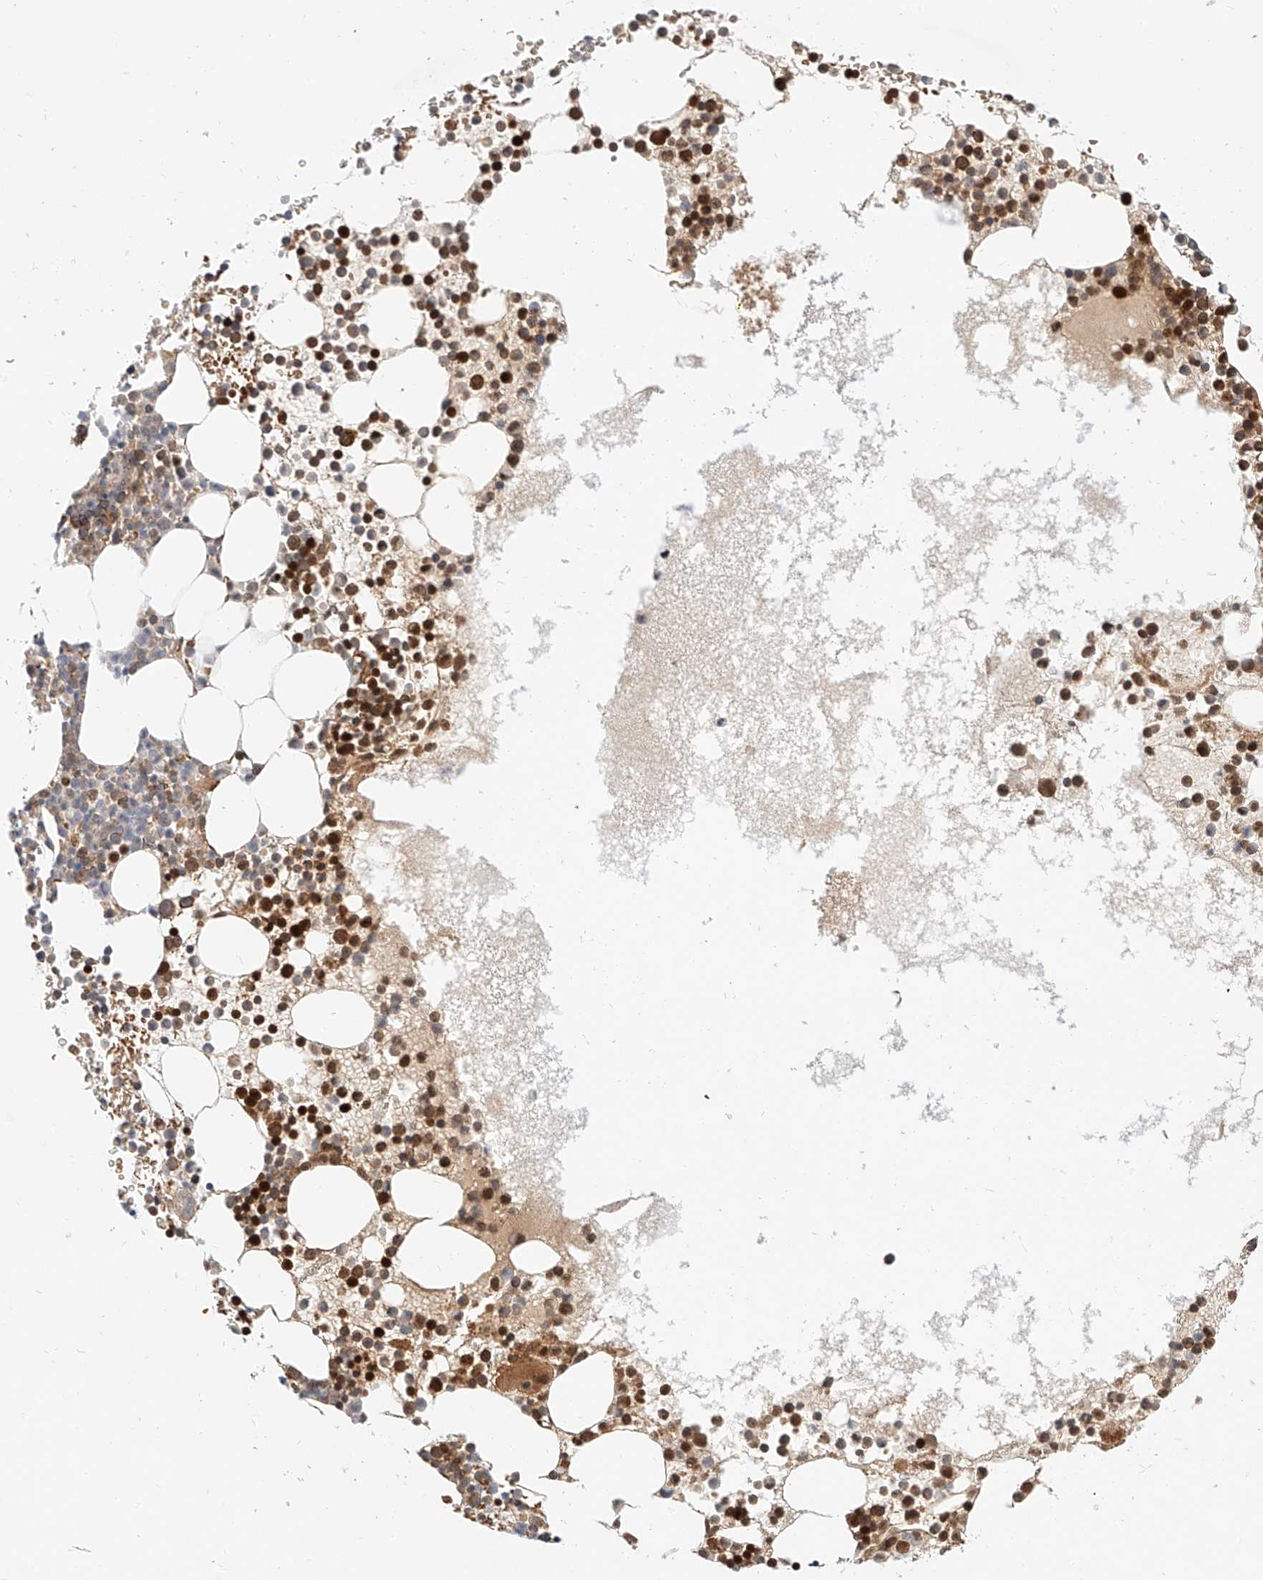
{"staining": {"intensity": "strong", "quantity": "25%-75%", "location": "nuclear"}, "tissue": "bone marrow", "cell_type": "Hematopoietic cells", "image_type": "normal", "snomed": [{"axis": "morphology", "description": "Normal tissue, NOS"}, {"axis": "topography", "description": "Bone marrow"}], "caption": "Strong nuclear protein expression is identified in about 25%-75% of hematopoietic cells in bone marrow.", "gene": "CBX8", "patient": {"sex": "female", "age": 78}}